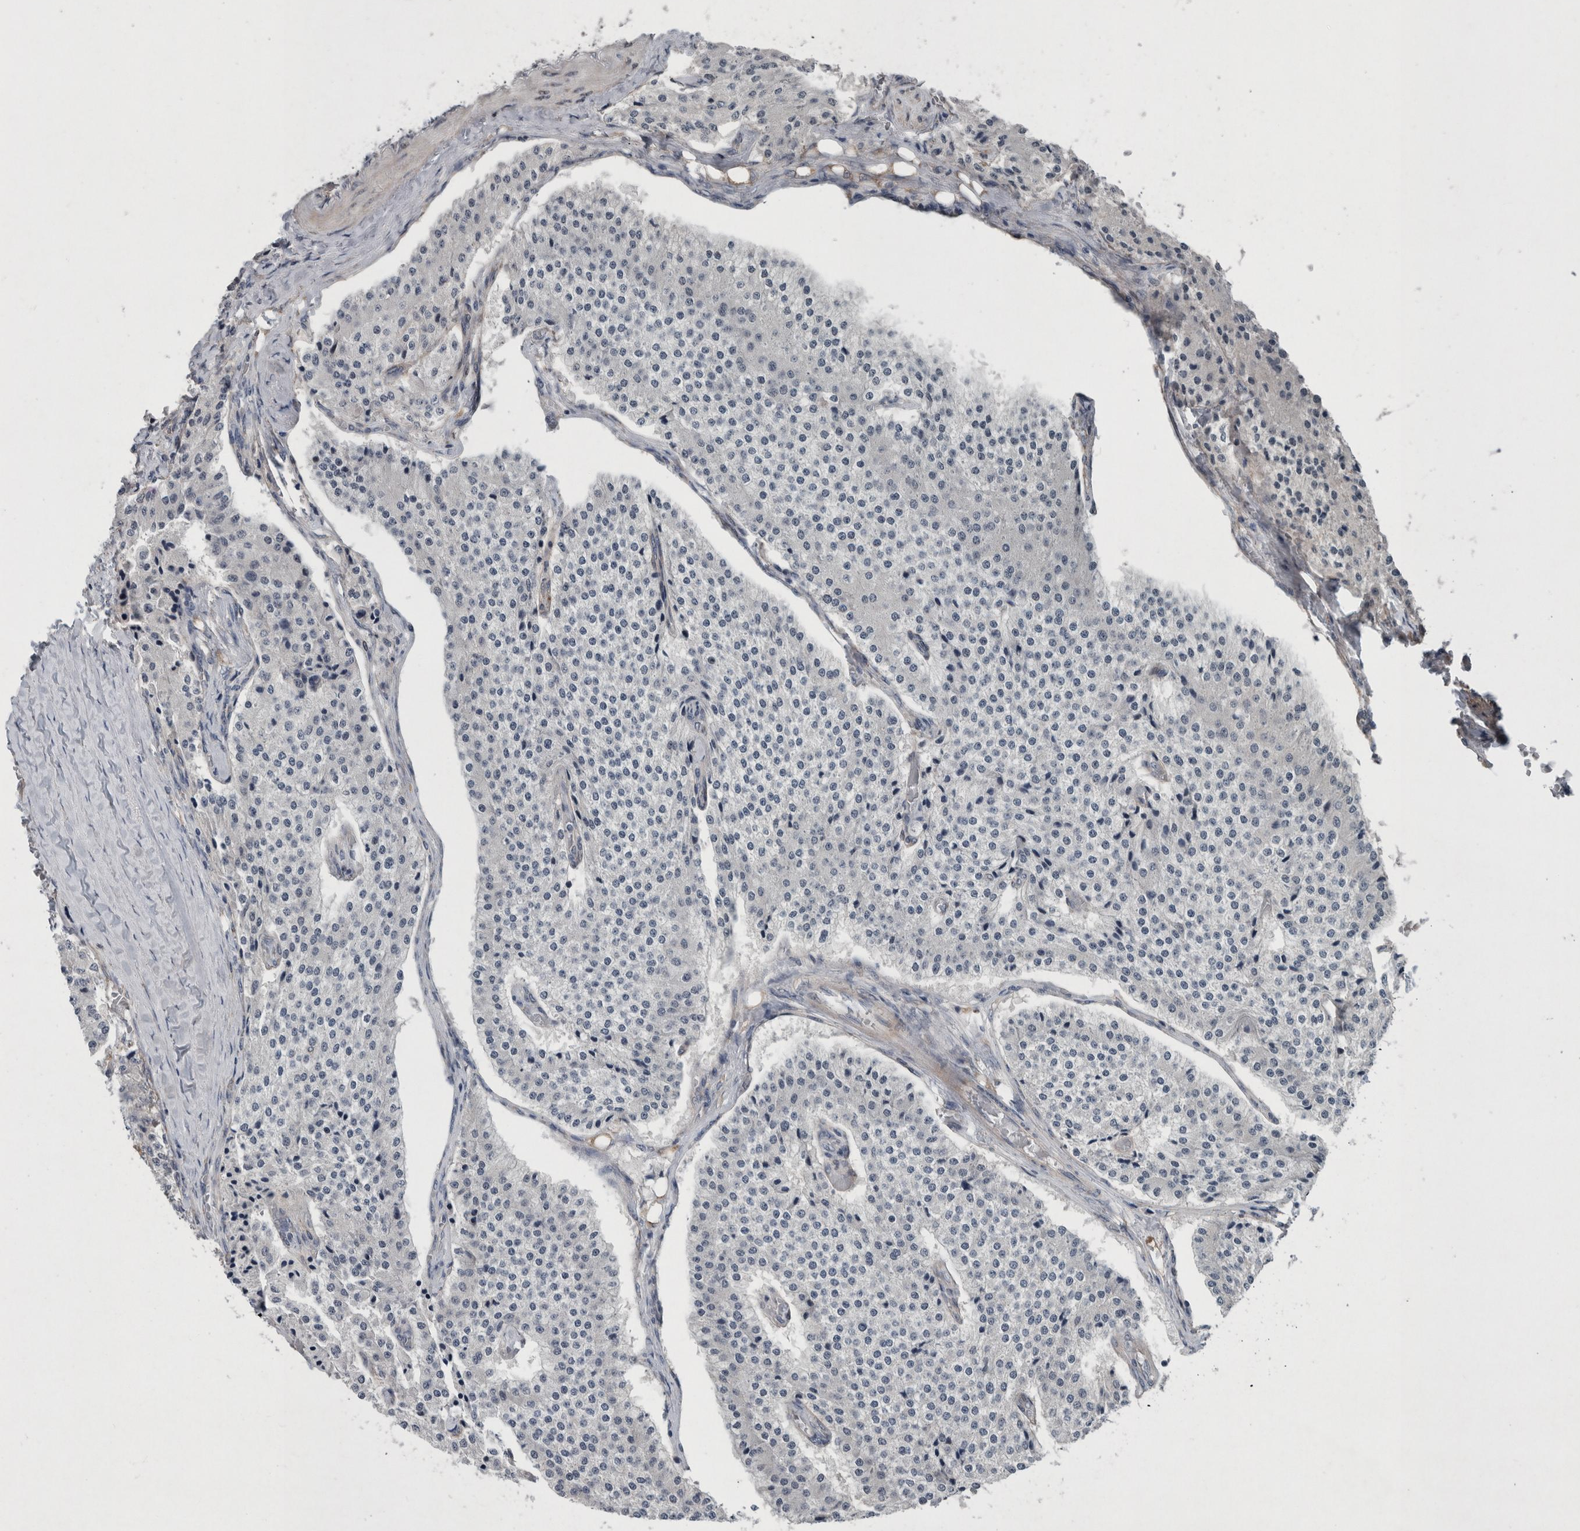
{"staining": {"intensity": "negative", "quantity": "none", "location": "none"}, "tissue": "carcinoid", "cell_type": "Tumor cells", "image_type": "cancer", "snomed": [{"axis": "morphology", "description": "Carcinoid, malignant, NOS"}, {"axis": "topography", "description": "Colon"}], "caption": "High power microscopy histopathology image of an immunohistochemistry (IHC) micrograph of malignant carcinoid, revealing no significant staining in tumor cells. The staining is performed using DAB brown chromogen with nuclei counter-stained in using hematoxylin.", "gene": "GIMAP6", "patient": {"sex": "female", "age": 52}}